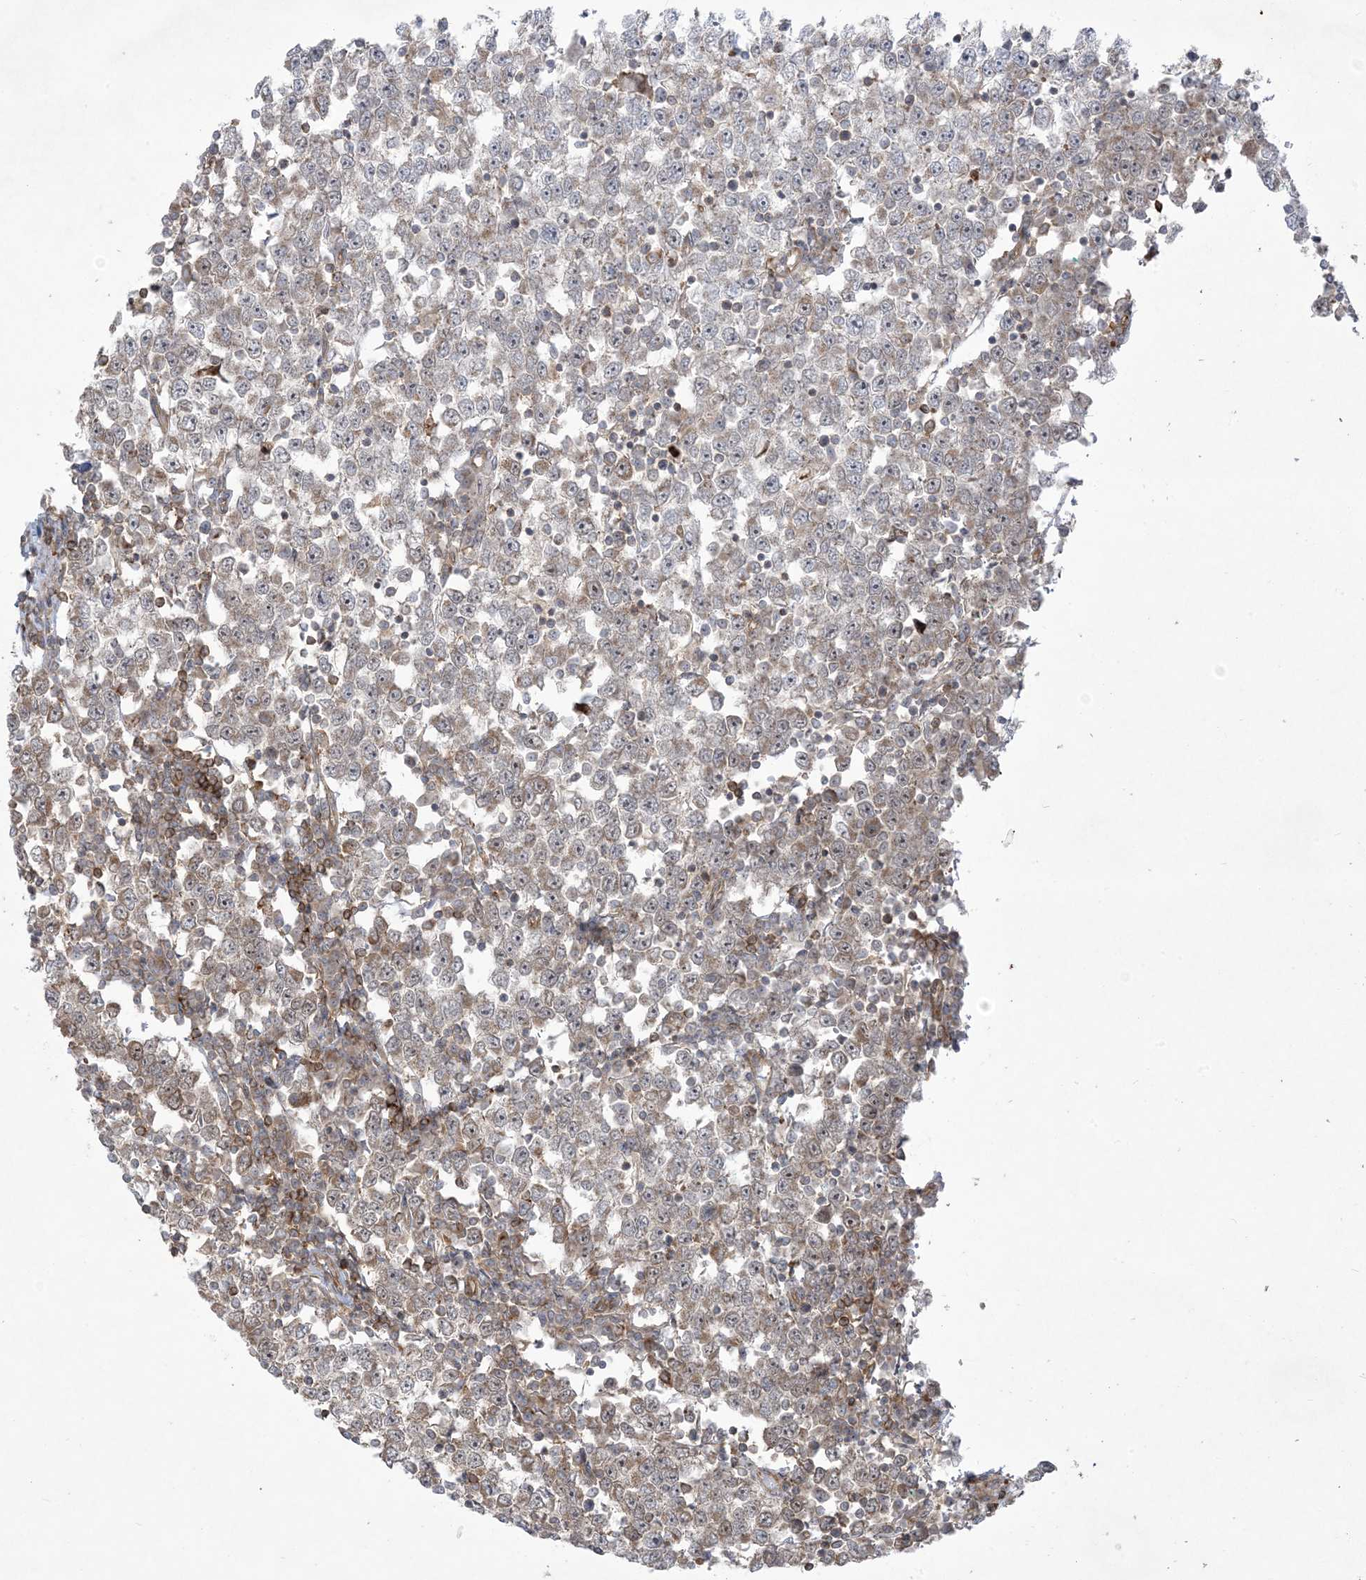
{"staining": {"intensity": "moderate", "quantity": "25%-75%", "location": "cytoplasmic/membranous,nuclear"}, "tissue": "testis cancer", "cell_type": "Tumor cells", "image_type": "cancer", "snomed": [{"axis": "morphology", "description": "Seminoma, NOS"}, {"axis": "topography", "description": "Testis"}], "caption": "Protein staining reveals moderate cytoplasmic/membranous and nuclear expression in approximately 25%-75% of tumor cells in testis cancer (seminoma).", "gene": "SOGA3", "patient": {"sex": "male", "age": 65}}